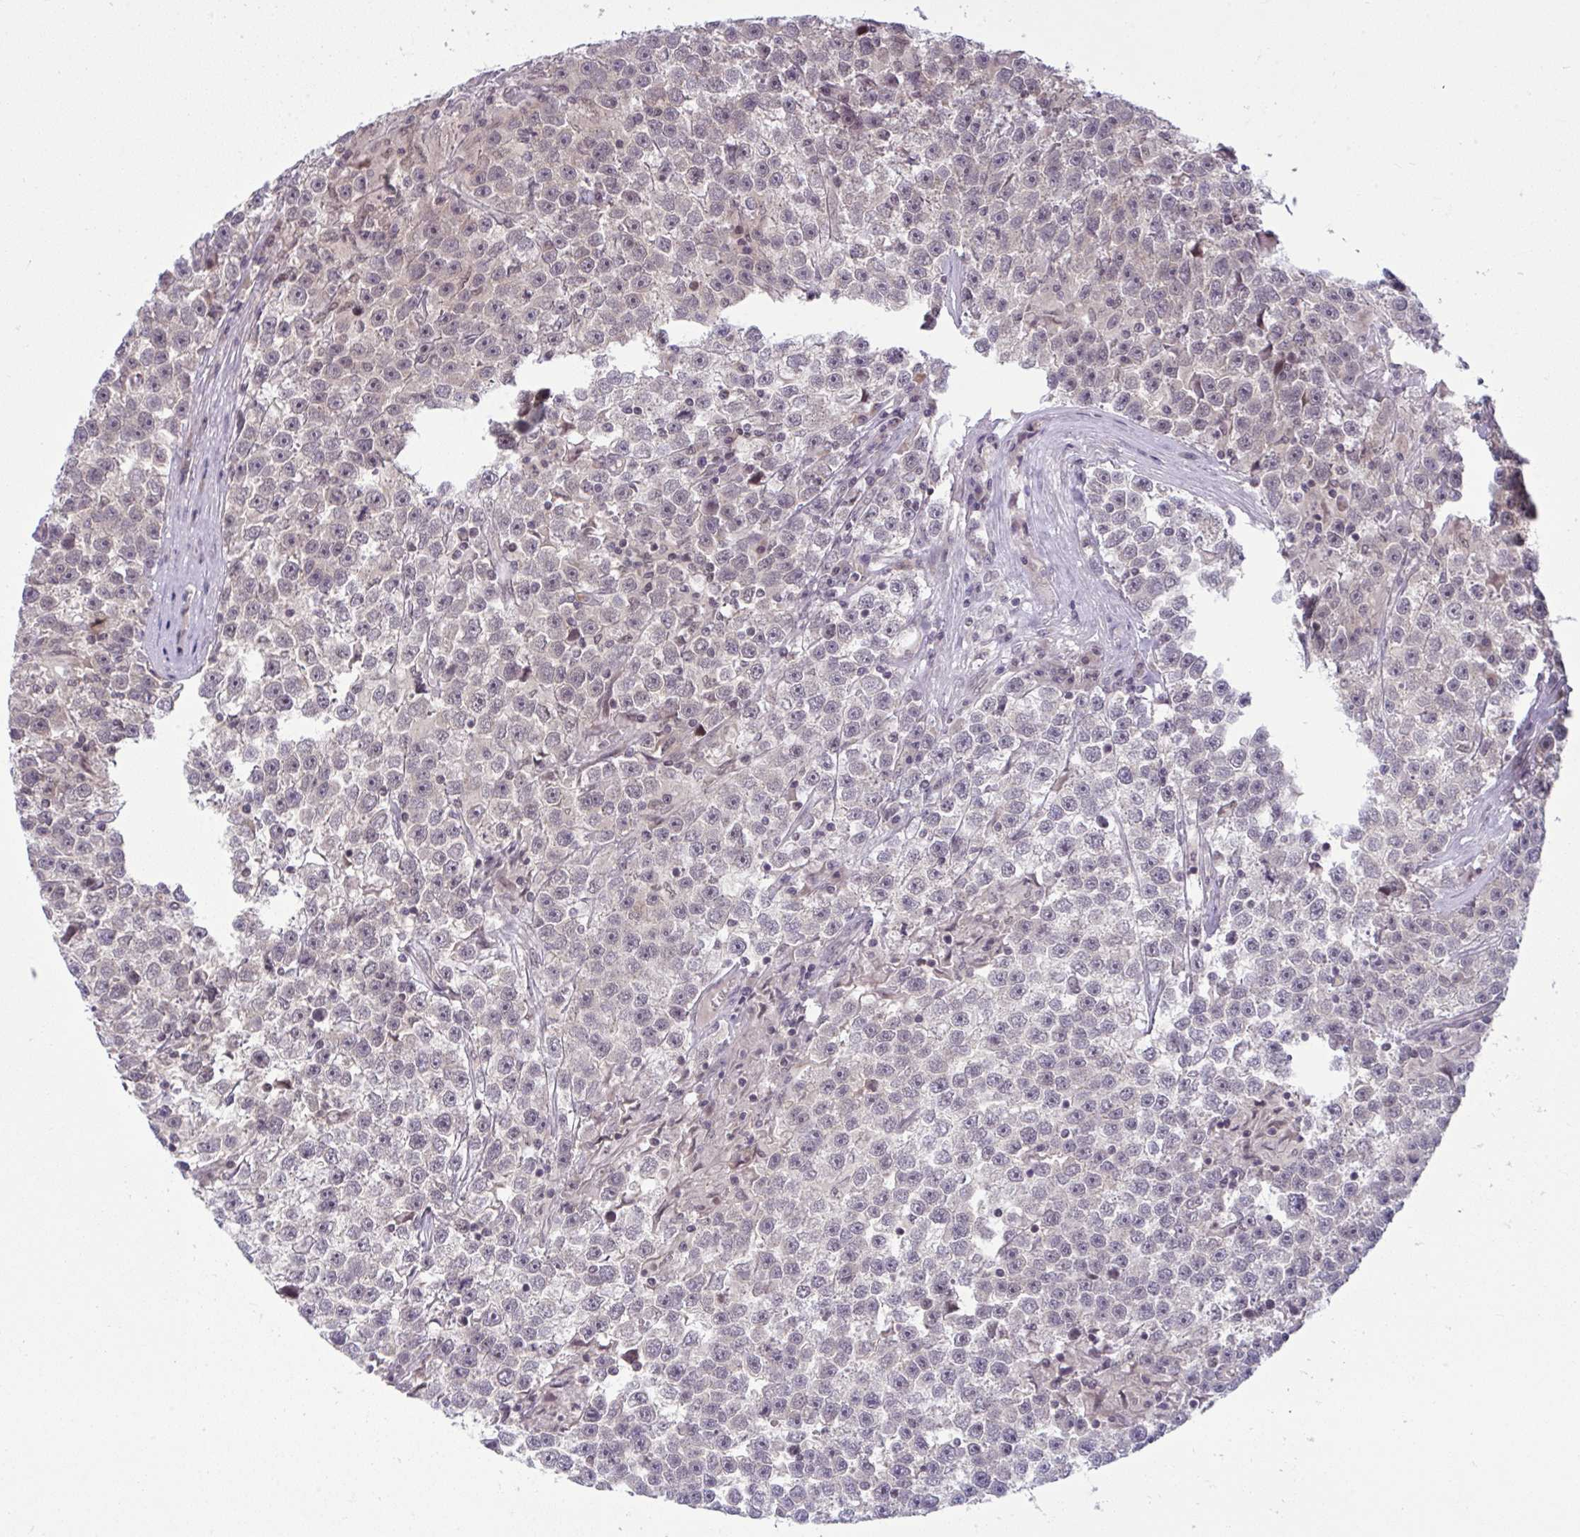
{"staining": {"intensity": "weak", "quantity": "25%-75%", "location": "cytoplasmic/membranous,nuclear"}, "tissue": "testis cancer", "cell_type": "Tumor cells", "image_type": "cancer", "snomed": [{"axis": "morphology", "description": "Seminoma, NOS"}, {"axis": "topography", "description": "Testis"}], "caption": "Immunohistochemical staining of human testis cancer demonstrates low levels of weak cytoplasmic/membranous and nuclear protein expression in approximately 25%-75% of tumor cells. (brown staining indicates protein expression, while blue staining denotes nuclei).", "gene": "KLF2", "patient": {"sex": "male", "age": 31}}